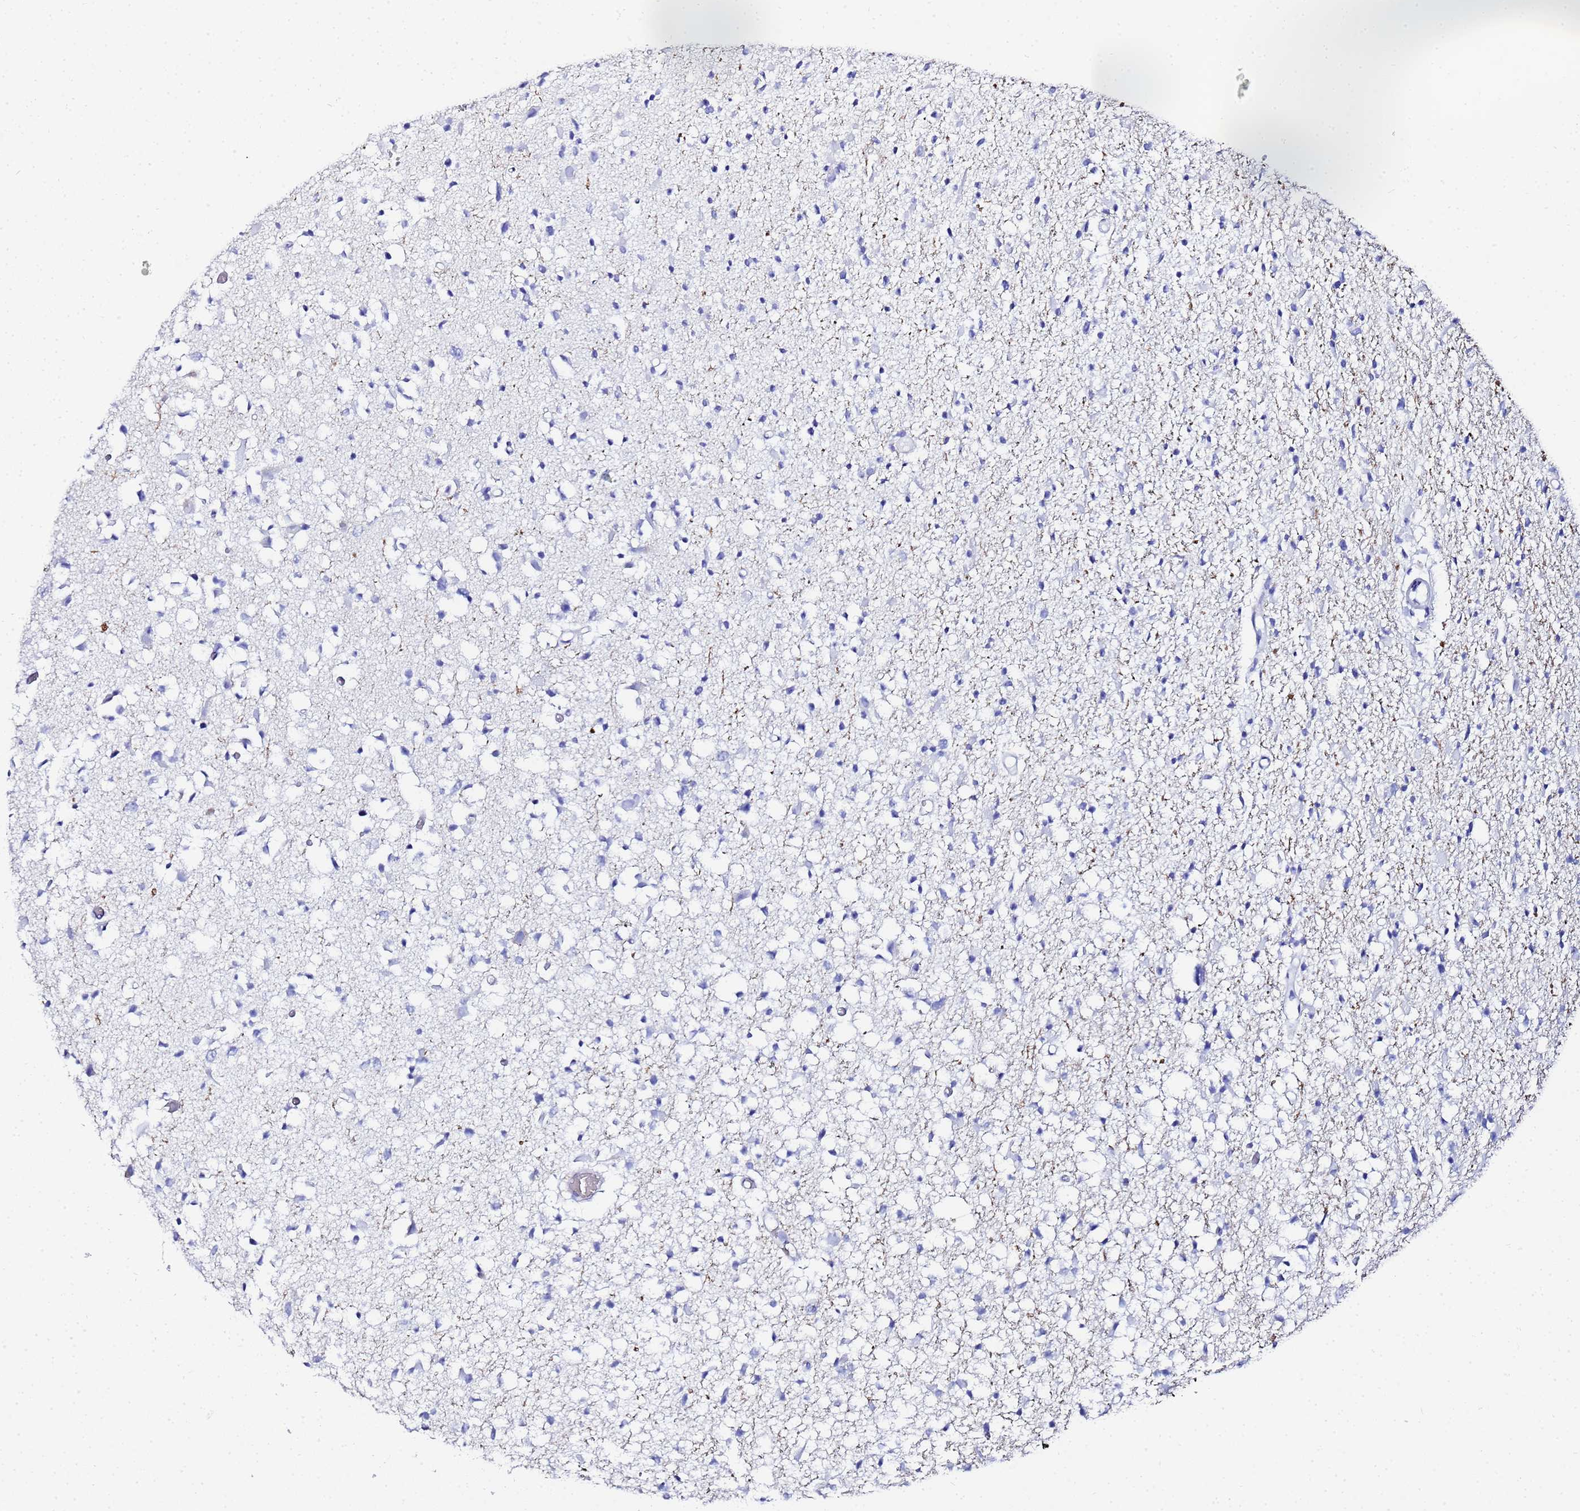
{"staining": {"intensity": "negative", "quantity": "none", "location": "none"}, "tissue": "glioma", "cell_type": "Tumor cells", "image_type": "cancer", "snomed": [{"axis": "morphology", "description": "Glioma, malignant, Low grade"}, {"axis": "topography", "description": "Brain"}], "caption": "Immunohistochemistry (IHC) micrograph of malignant glioma (low-grade) stained for a protein (brown), which demonstrates no expression in tumor cells. Brightfield microscopy of immunohistochemistry stained with DAB (3,3'-diaminobenzidine) (brown) and hematoxylin (blue), captured at high magnification.", "gene": "ZNF26", "patient": {"sex": "female", "age": 22}}